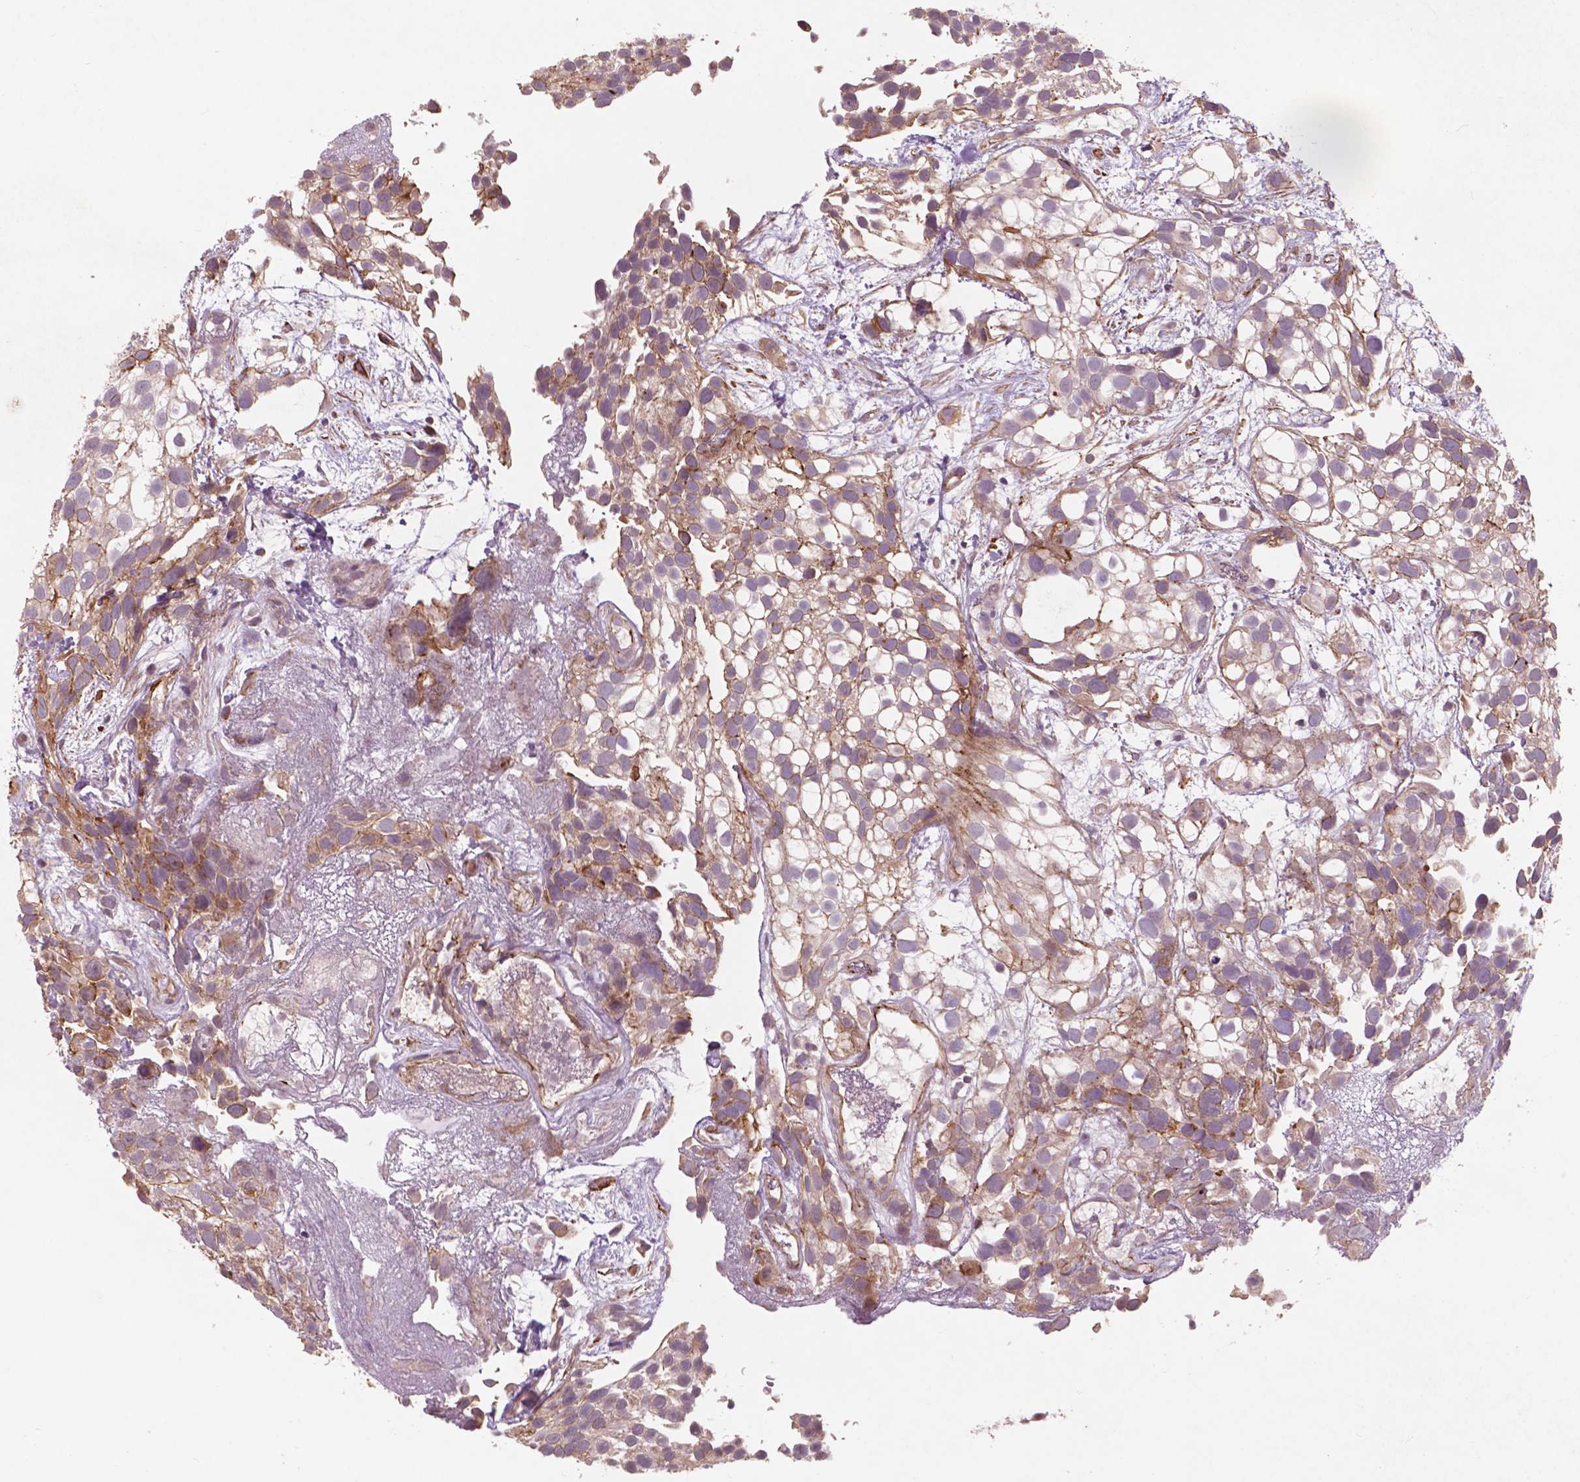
{"staining": {"intensity": "weak", "quantity": ">75%", "location": "cytoplasmic/membranous"}, "tissue": "urothelial cancer", "cell_type": "Tumor cells", "image_type": "cancer", "snomed": [{"axis": "morphology", "description": "Urothelial carcinoma, High grade"}, {"axis": "topography", "description": "Urinary bladder"}], "caption": "Protein analysis of urothelial cancer tissue exhibits weak cytoplasmic/membranous staining in about >75% of tumor cells.", "gene": "RFPL4B", "patient": {"sex": "male", "age": 56}}